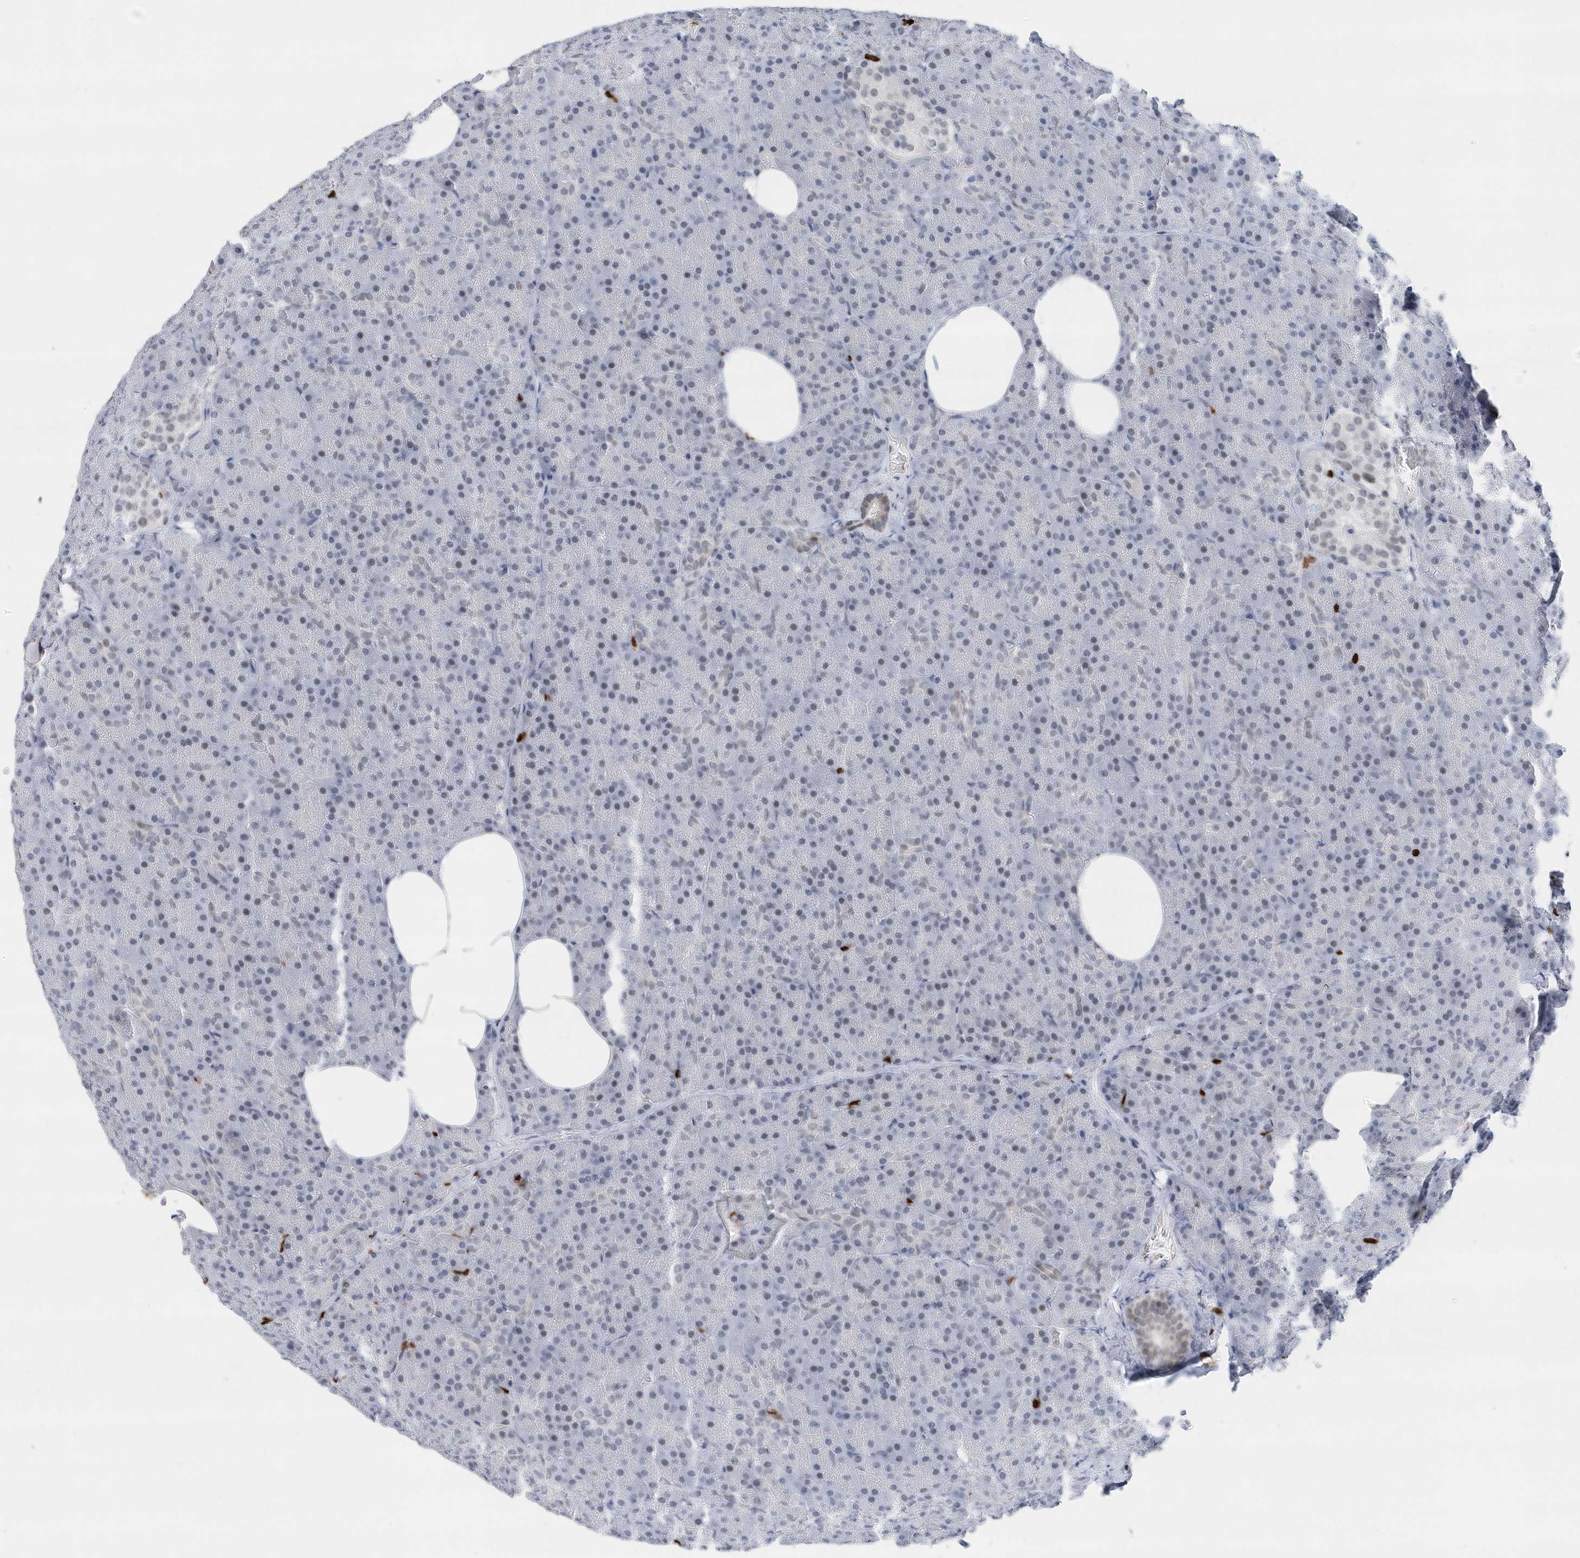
{"staining": {"intensity": "weak", "quantity": "<25%", "location": "nuclear"}, "tissue": "pancreas", "cell_type": "Exocrine glandular cells", "image_type": "normal", "snomed": [{"axis": "morphology", "description": "Normal tissue, NOS"}, {"axis": "morphology", "description": "Carcinoid, malignant, NOS"}, {"axis": "topography", "description": "Pancreas"}], "caption": "A high-resolution micrograph shows immunohistochemistry staining of unremarkable pancreas, which reveals no significant positivity in exocrine glandular cells. (DAB immunohistochemistry (IHC) with hematoxylin counter stain).", "gene": "RPP30", "patient": {"sex": "female", "age": 35}}